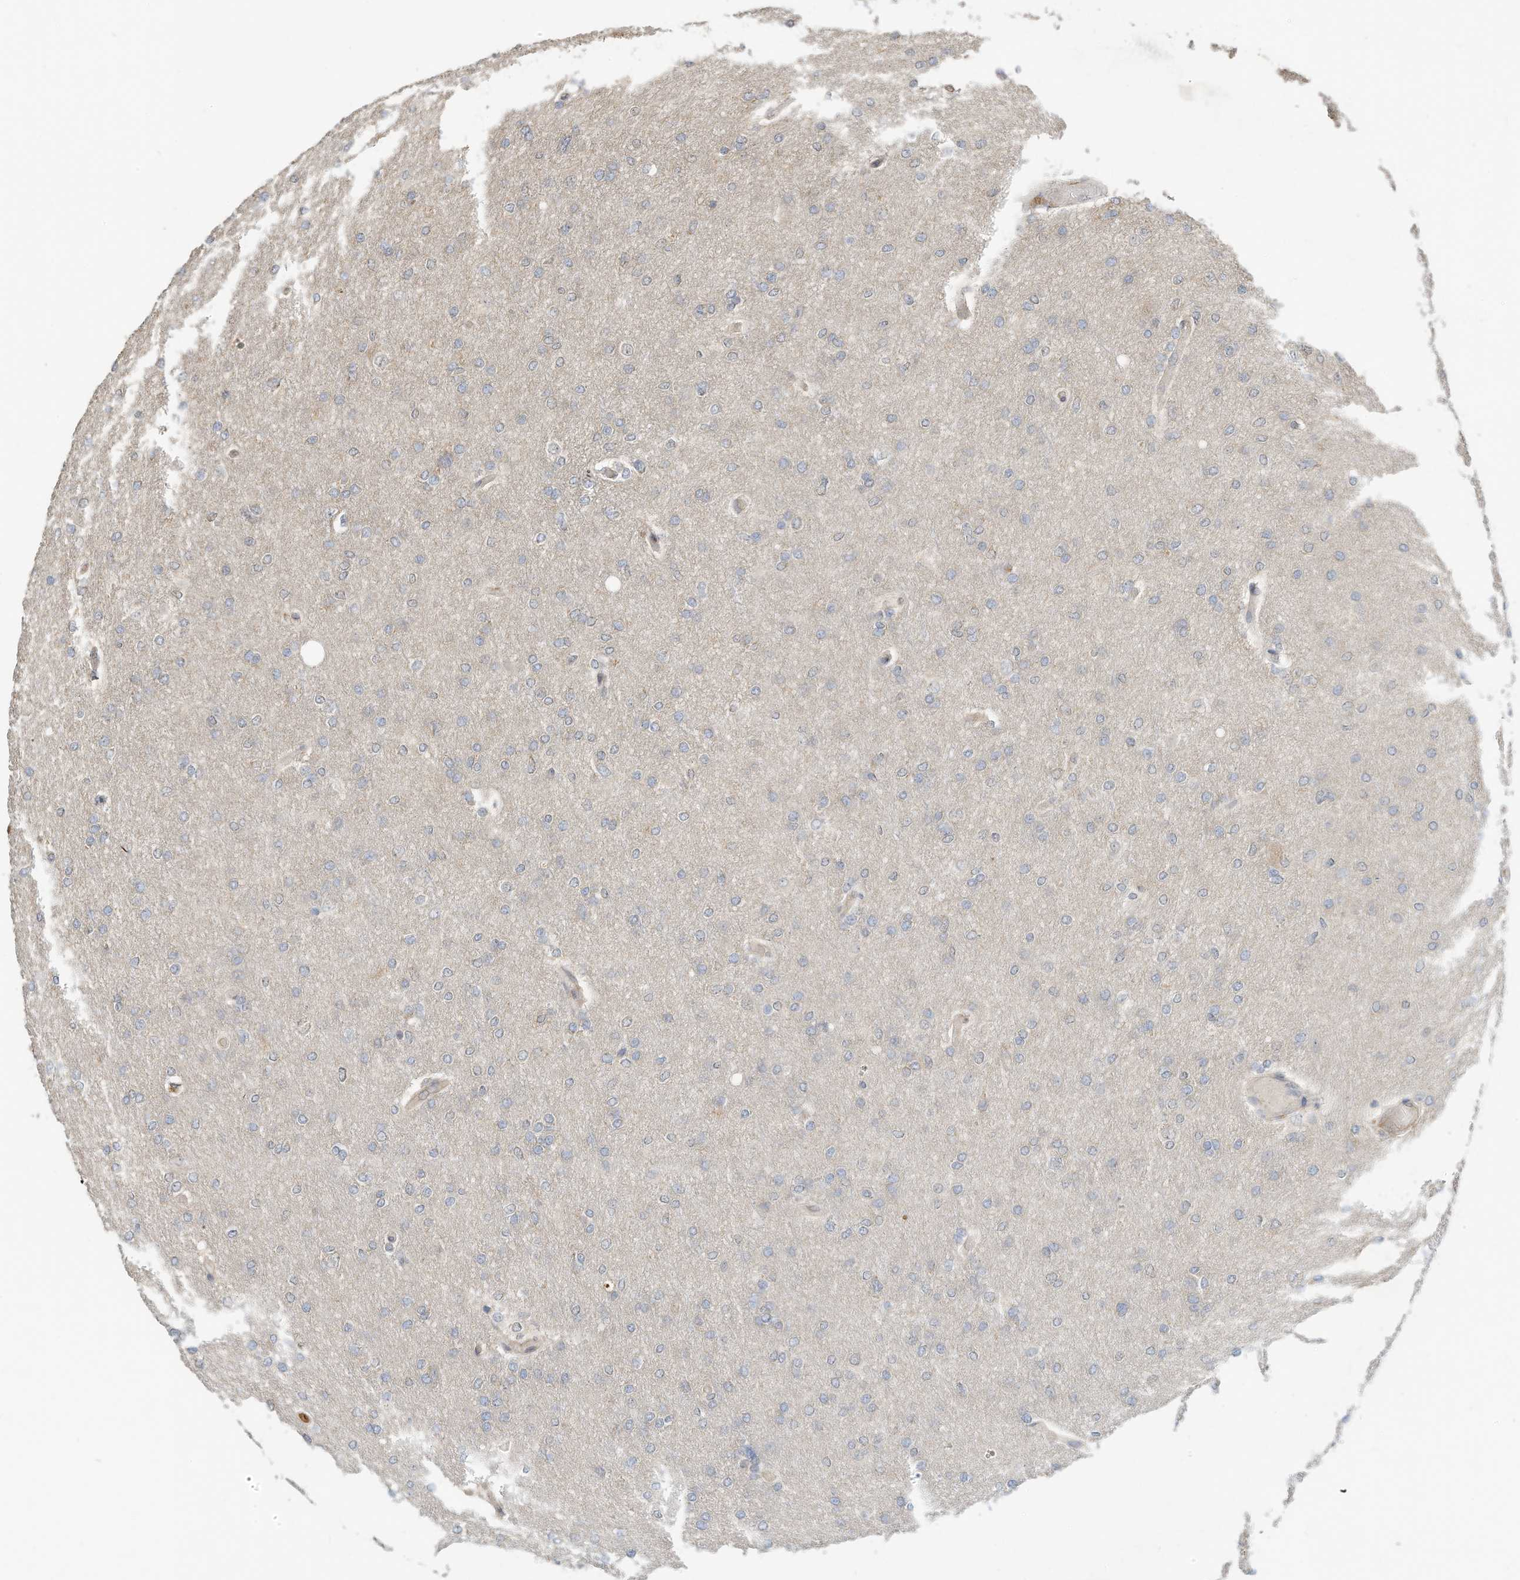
{"staining": {"intensity": "negative", "quantity": "none", "location": "none"}, "tissue": "glioma", "cell_type": "Tumor cells", "image_type": "cancer", "snomed": [{"axis": "morphology", "description": "Glioma, malignant, High grade"}, {"axis": "topography", "description": "Cerebral cortex"}], "caption": "This is an immunohistochemistry histopathology image of glioma. There is no staining in tumor cells.", "gene": "OFD1", "patient": {"sex": "female", "age": 36}}